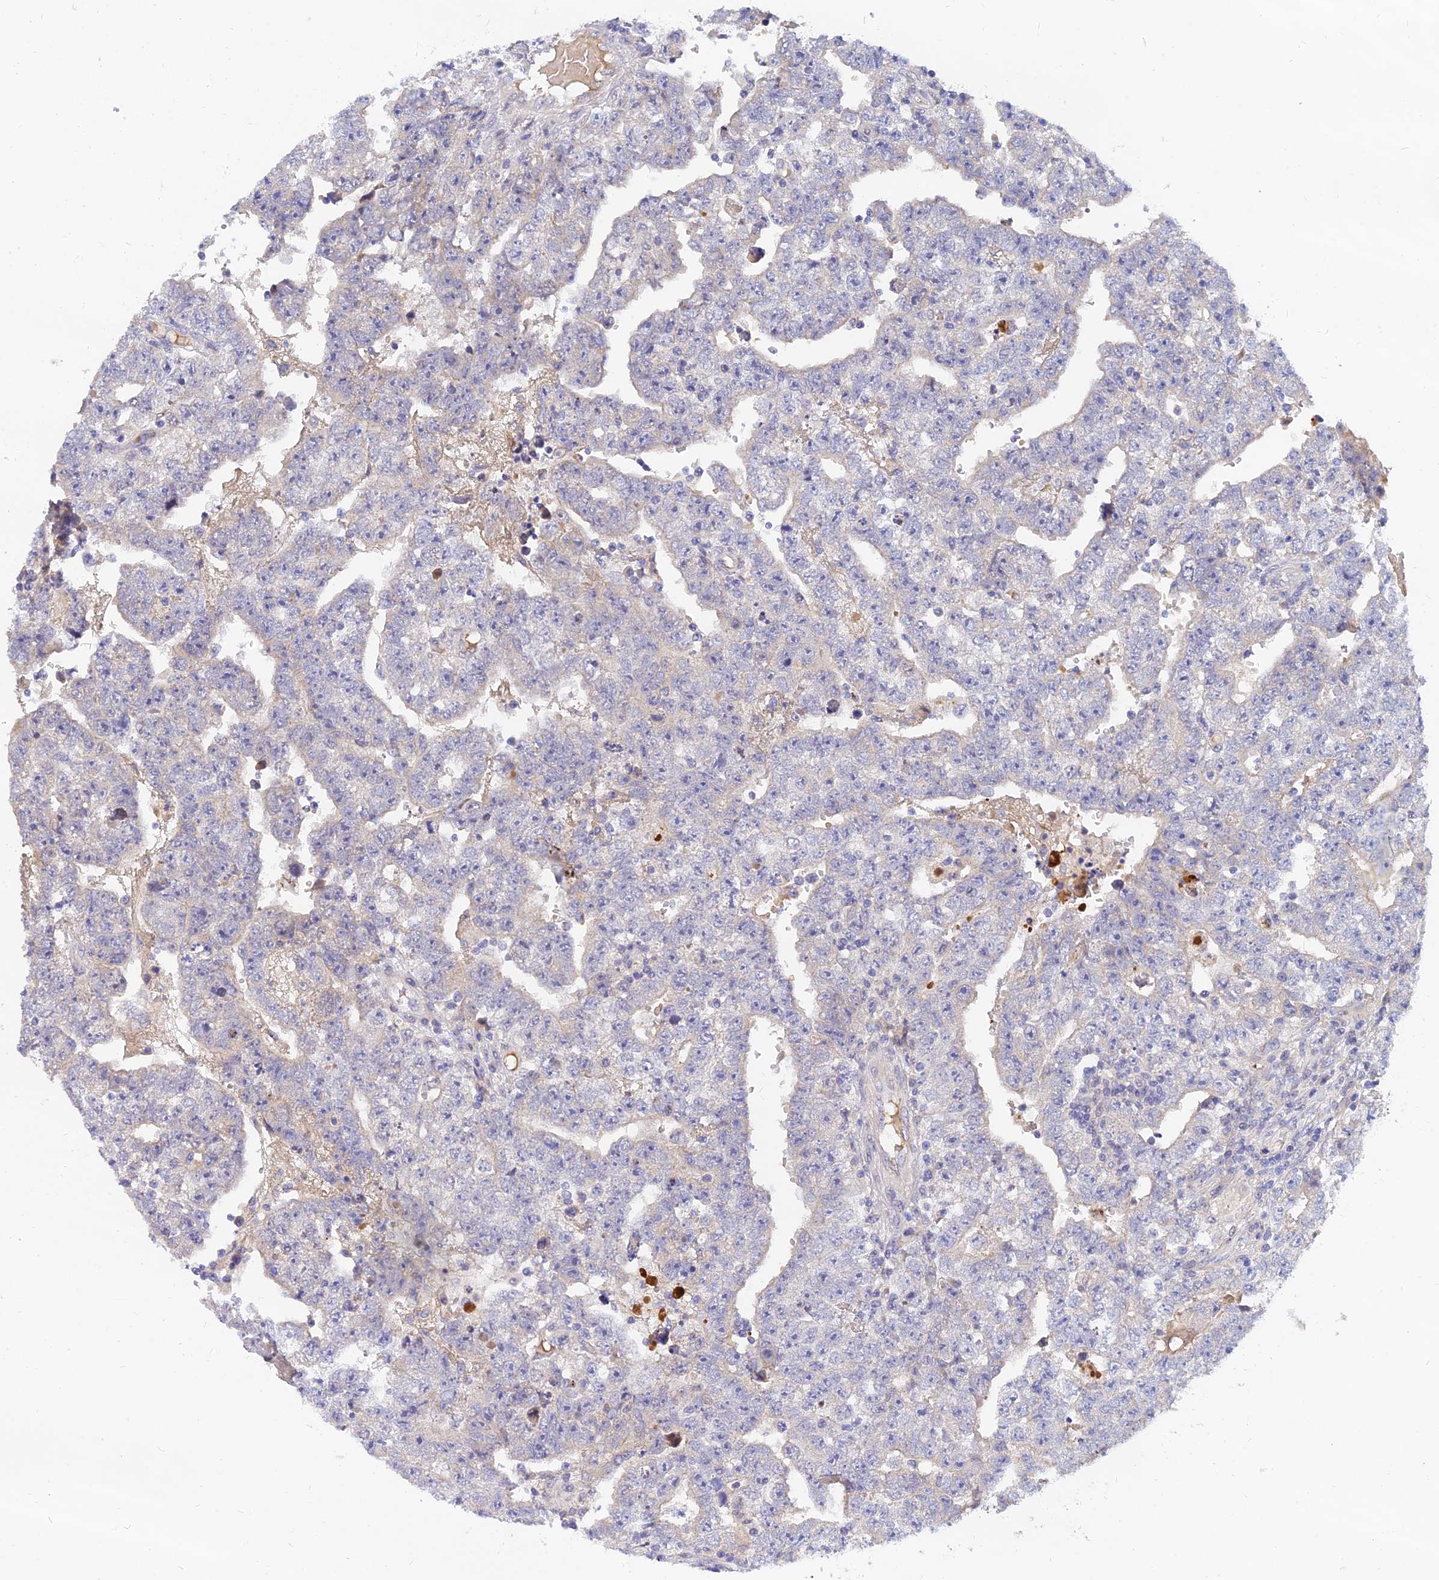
{"staining": {"intensity": "negative", "quantity": "none", "location": "none"}, "tissue": "testis cancer", "cell_type": "Tumor cells", "image_type": "cancer", "snomed": [{"axis": "morphology", "description": "Carcinoma, Embryonal, NOS"}, {"axis": "topography", "description": "Testis"}], "caption": "Human testis embryonal carcinoma stained for a protein using IHC reveals no positivity in tumor cells.", "gene": "ANKS4B", "patient": {"sex": "male", "age": 25}}